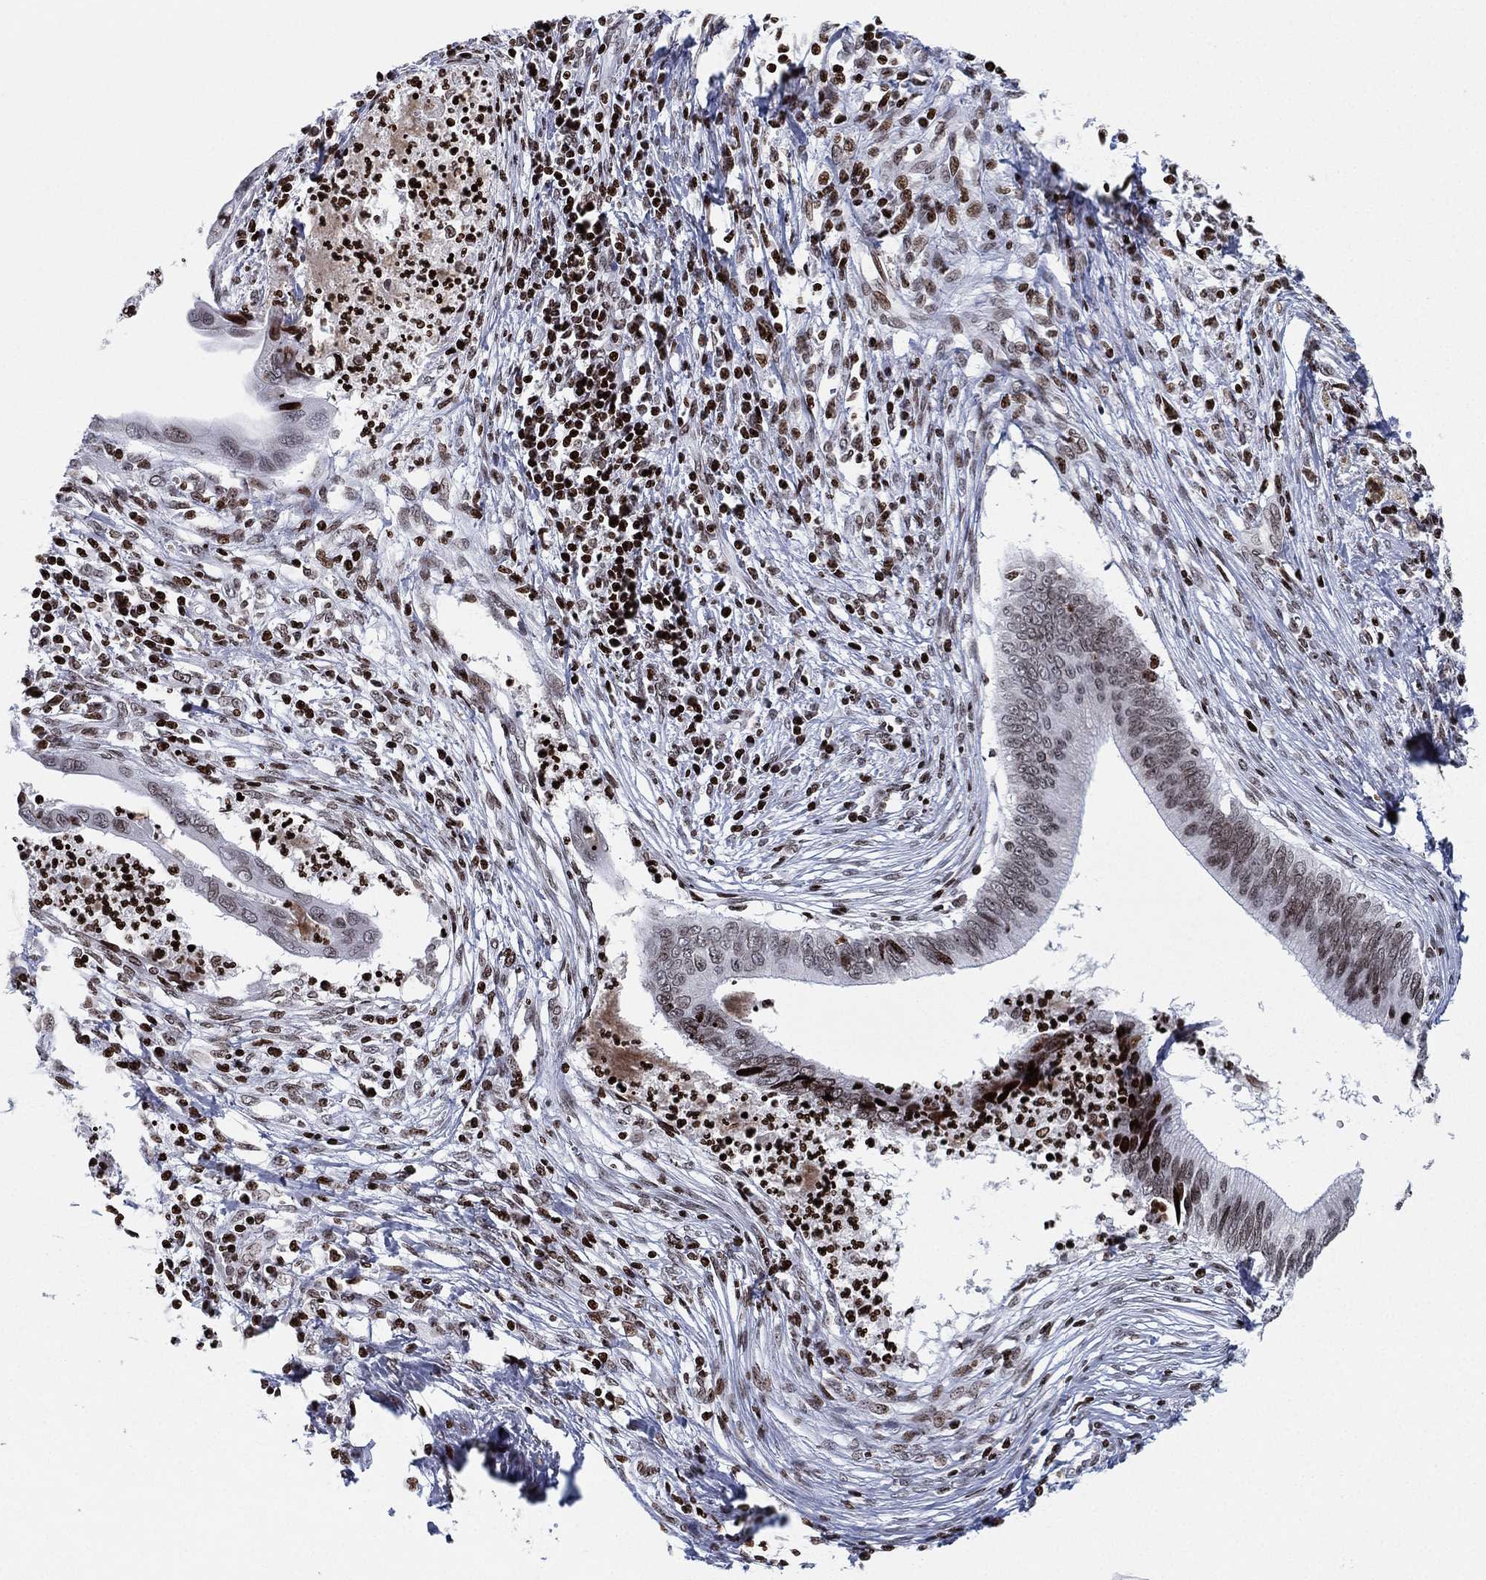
{"staining": {"intensity": "moderate", "quantity": "<25%", "location": "nuclear"}, "tissue": "cervical cancer", "cell_type": "Tumor cells", "image_type": "cancer", "snomed": [{"axis": "morphology", "description": "Adenocarcinoma, NOS"}, {"axis": "topography", "description": "Cervix"}], "caption": "A micrograph of human adenocarcinoma (cervical) stained for a protein shows moderate nuclear brown staining in tumor cells. (brown staining indicates protein expression, while blue staining denotes nuclei).", "gene": "MFSD14A", "patient": {"sex": "female", "age": 42}}